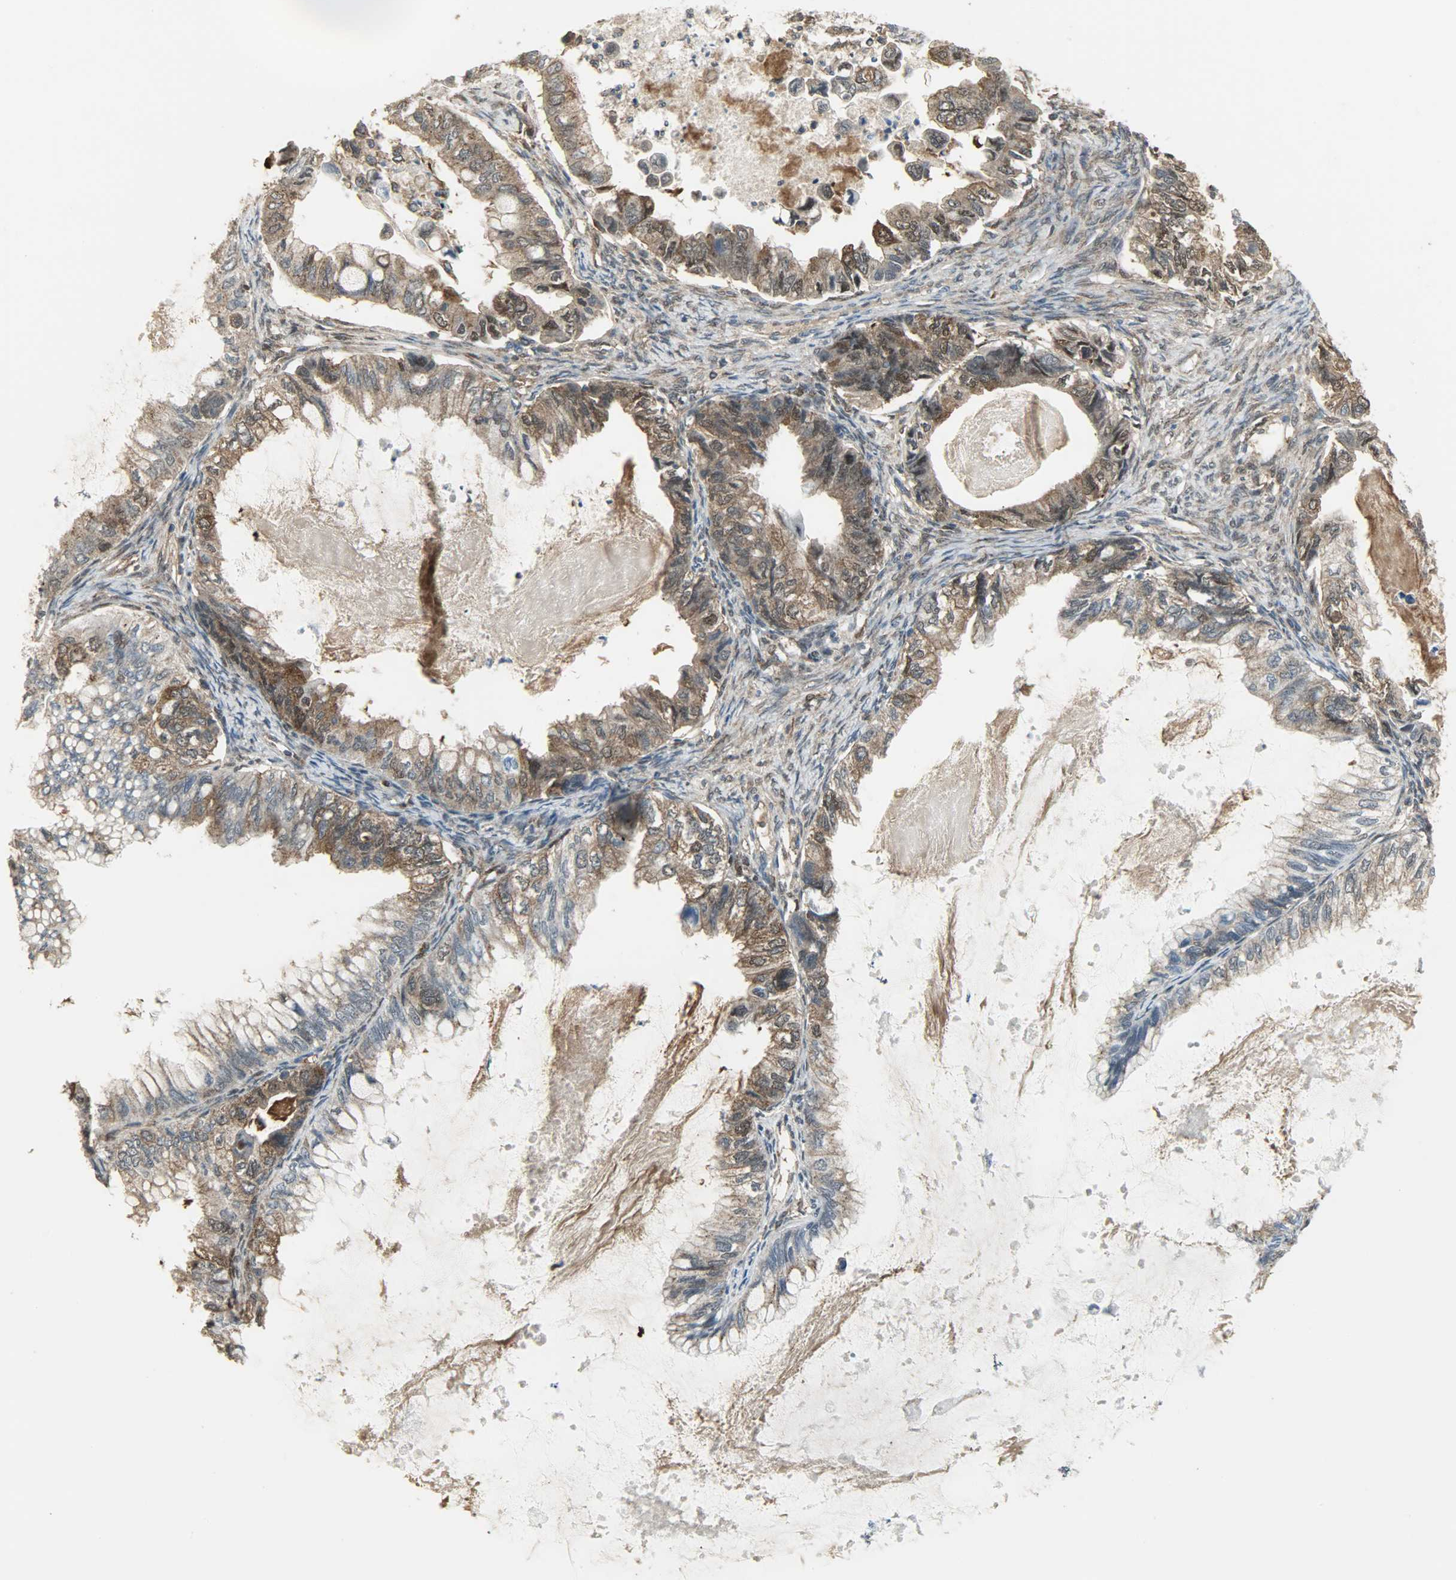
{"staining": {"intensity": "strong", "quantity": ">75%", "location": "cytoplasmic/membranous,nuclear"}, "tissue": "ovarian cancer", "cell_type": "Tumor cells", "image_type": "cancer", "snomed": [{"axis": "morphology", "description": "Cystadenocarcinoma, mucinous, NOS"}, {"axis": "topography", "description": "Ovary"}], "caption": "Human ovarian mucinous cystadenocarcinoma stained for a protein (brown) demonstrates strong cytoplasmic/membranous and nuclear positive positivity in about >75% of tumor cells.", "gene": "LDHB", "patient": {"sex": "female", "age": 80}}